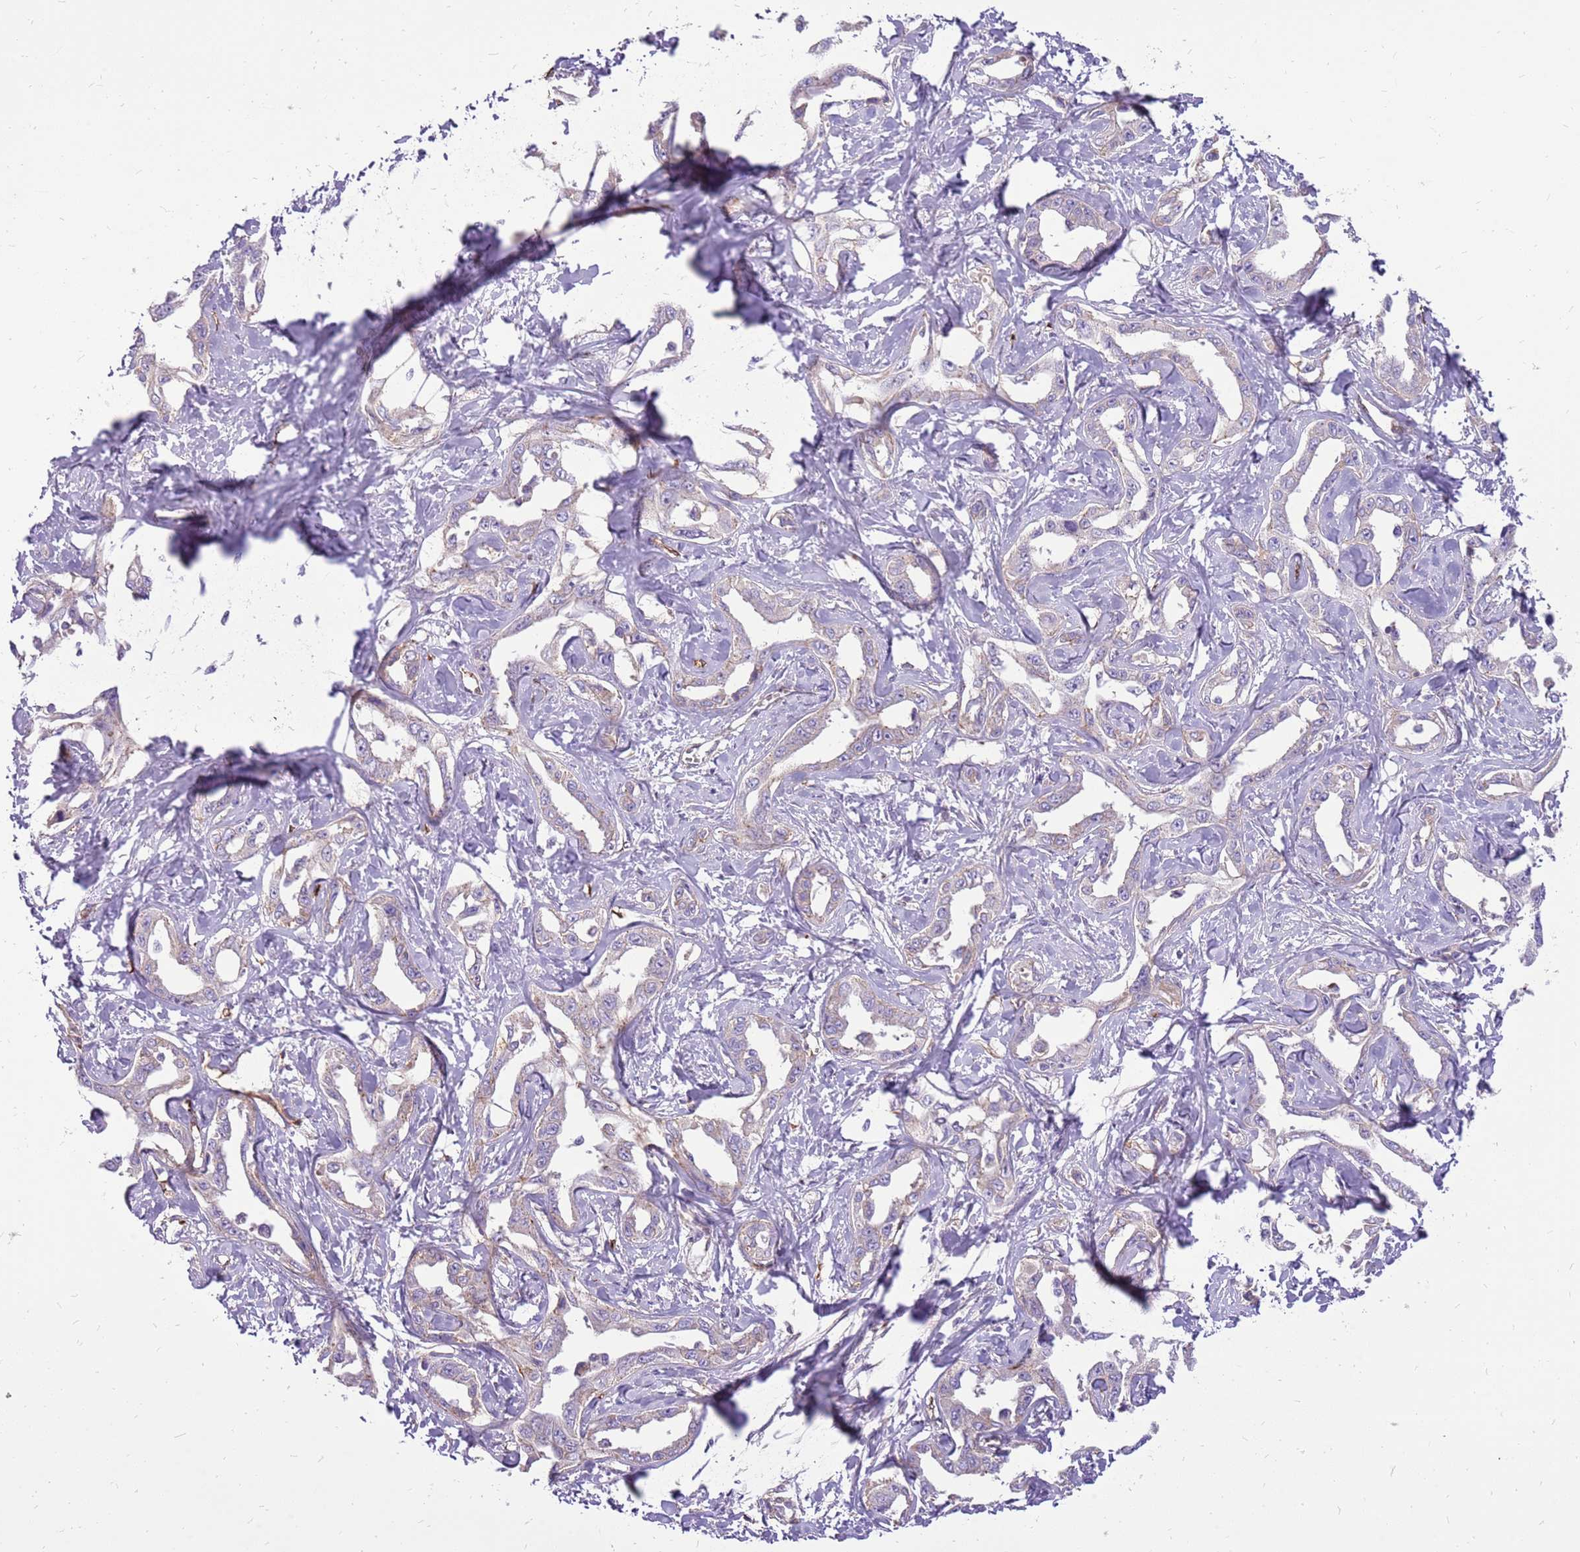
{"staining": {"intensity": "negative", "quantity": "none", "location": "none"}, "tissue": "liver cancer", "cell_type": "Tumor cells", "image_type": "cancer", "snomed": [{"axis": "morphology", "description": "Cholangiocarcinoma"}, {"axis": "topography", "description": "Liver"}], "caption": "Tumor cells show no significant staining in cholangiocarcinoma (liver).", "gene": "WDR90", "patient": {"sex": "male", "age": 59}}